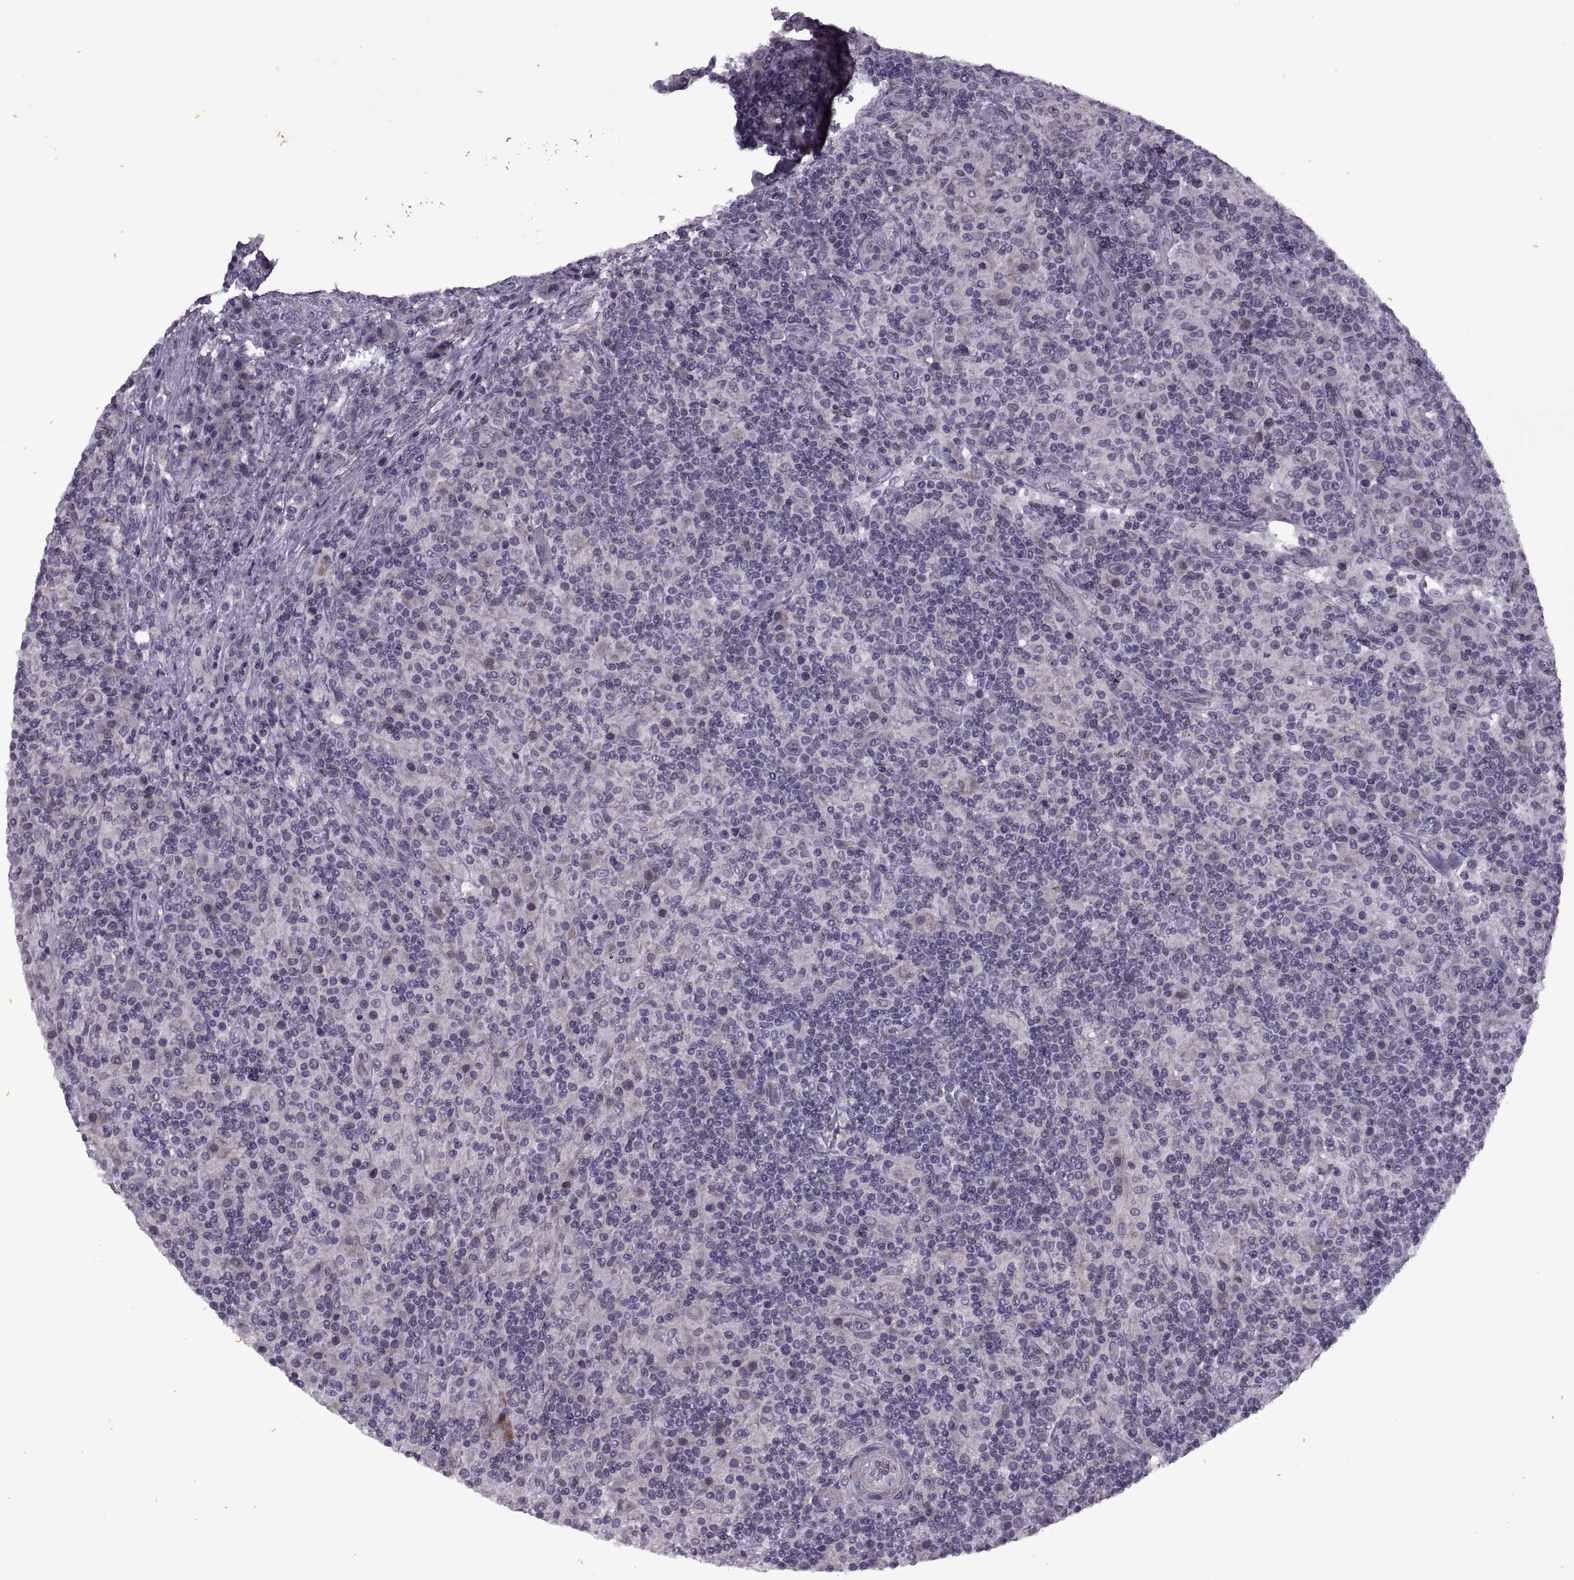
{"staining": {"intensity": "negative", "quantity": "none", "location": "none"}, "tissue": "lymphoma", "cell_type": "Tumor cells", "image_type": "cancer", "snomed": [{"axis": "morphology", "description": "Hodgkin's disease, NOS"}, {"axis": "topography", "description": "Lymph node"}], "caption": "A photomicrograph of human Hodgkin's disease is negative for staining in tumor cells.", "gene": "RIPK4", "patient": {"sex": "male", "age": 70}}